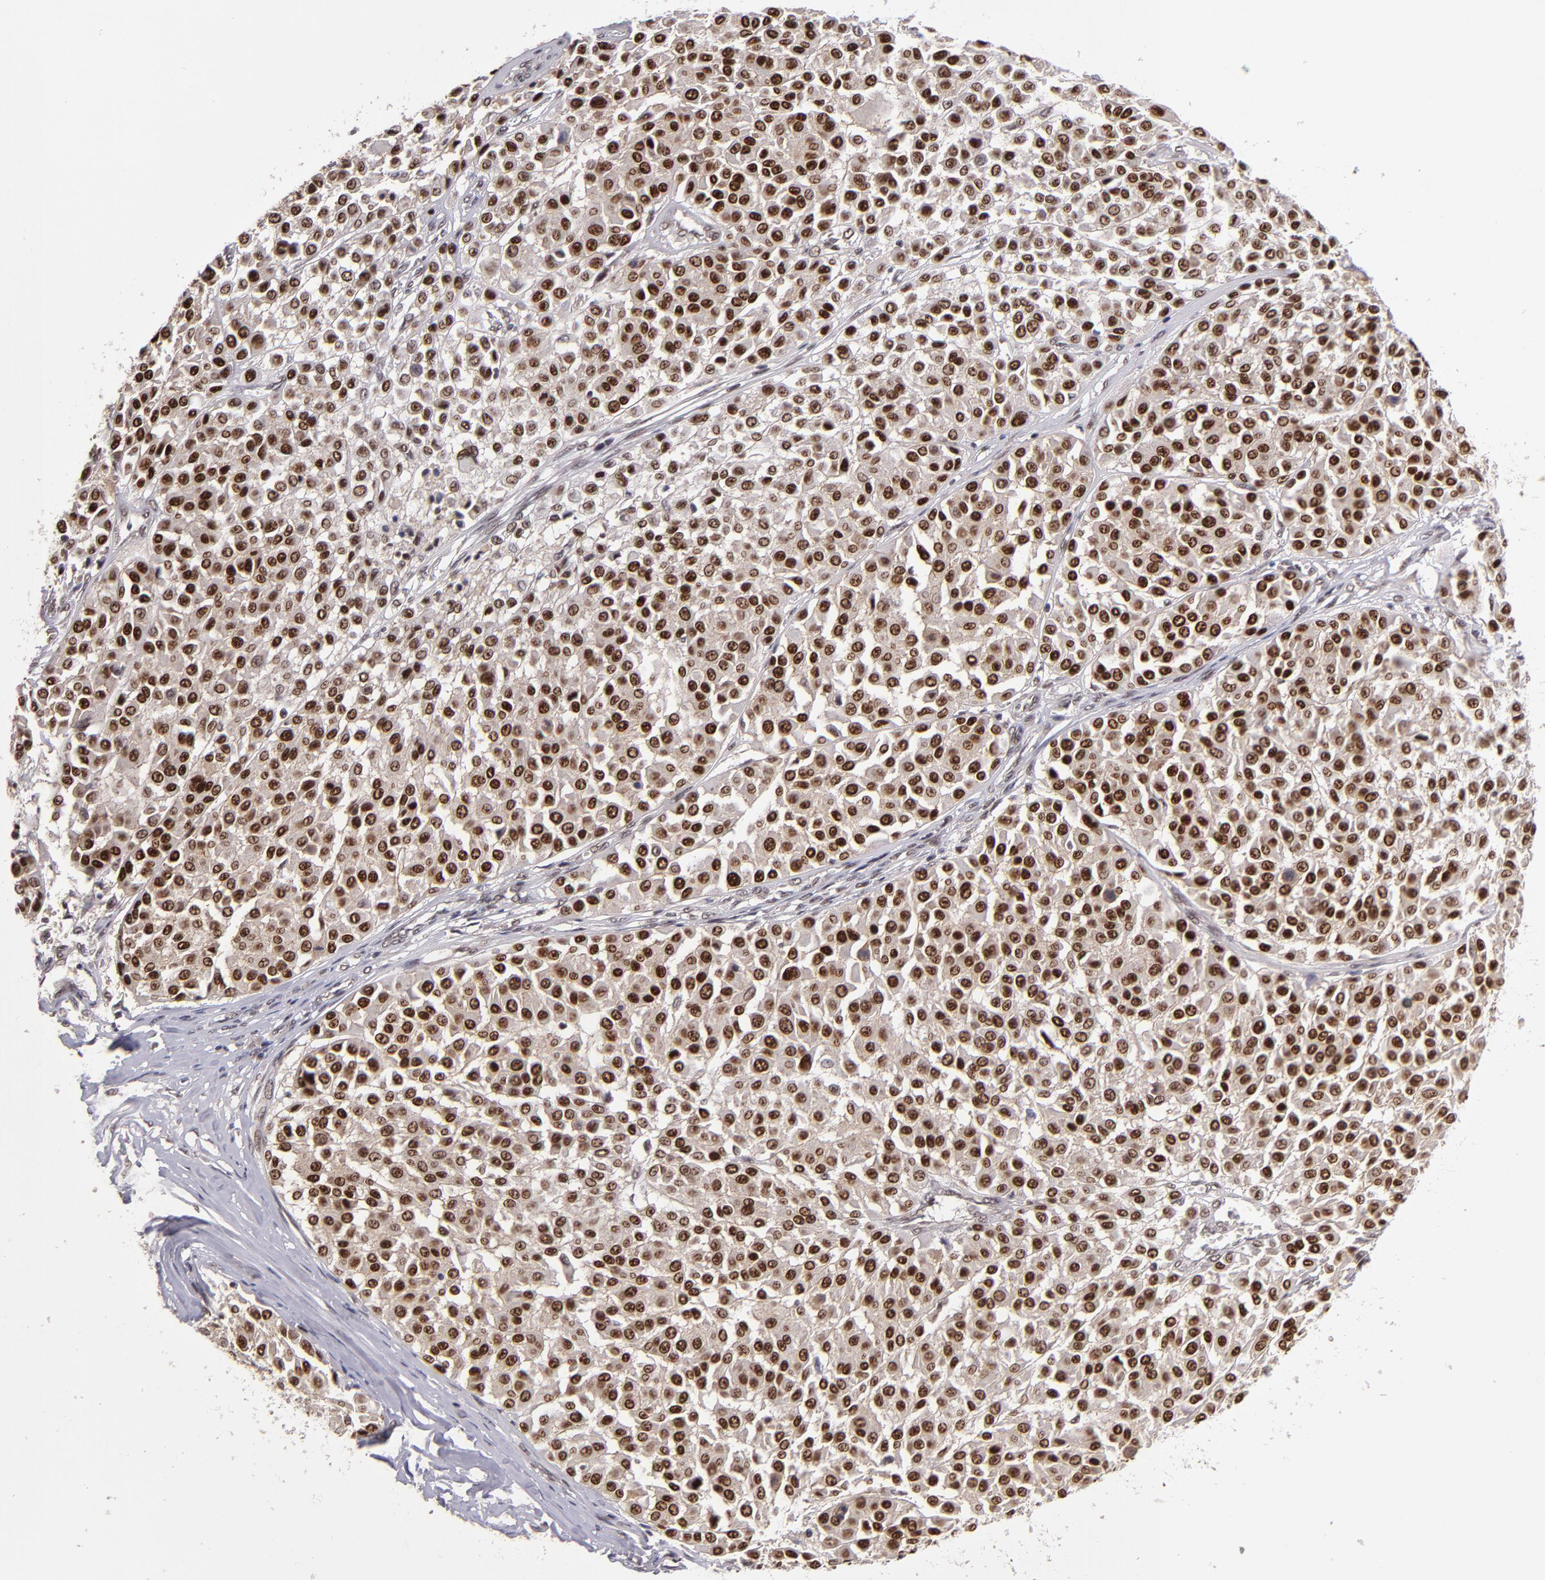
{"staining": {"intensity": "strong", "quantity": ">75%", "location": "nuclear"}, "tissue": "melanoma", "cell_type": "Tumor cells", "image_type": "cancer", "snomed": [{"axis": "morphology", "description": "Malignant melanoma, Metastatic site"}, {"axis": "topography", "description": "Soft tissue"}], "caption": "IHC image of neoplastic tissue: human malignant melanoma (metastatic site) stained using immunohistochemistry shows high levels of strong protein expression localized specifically in the nuclear of tumor cells, appearing as a nuclear brown color.", "gene": "EP300", "patient": {"sex": "male", "age": 41}}